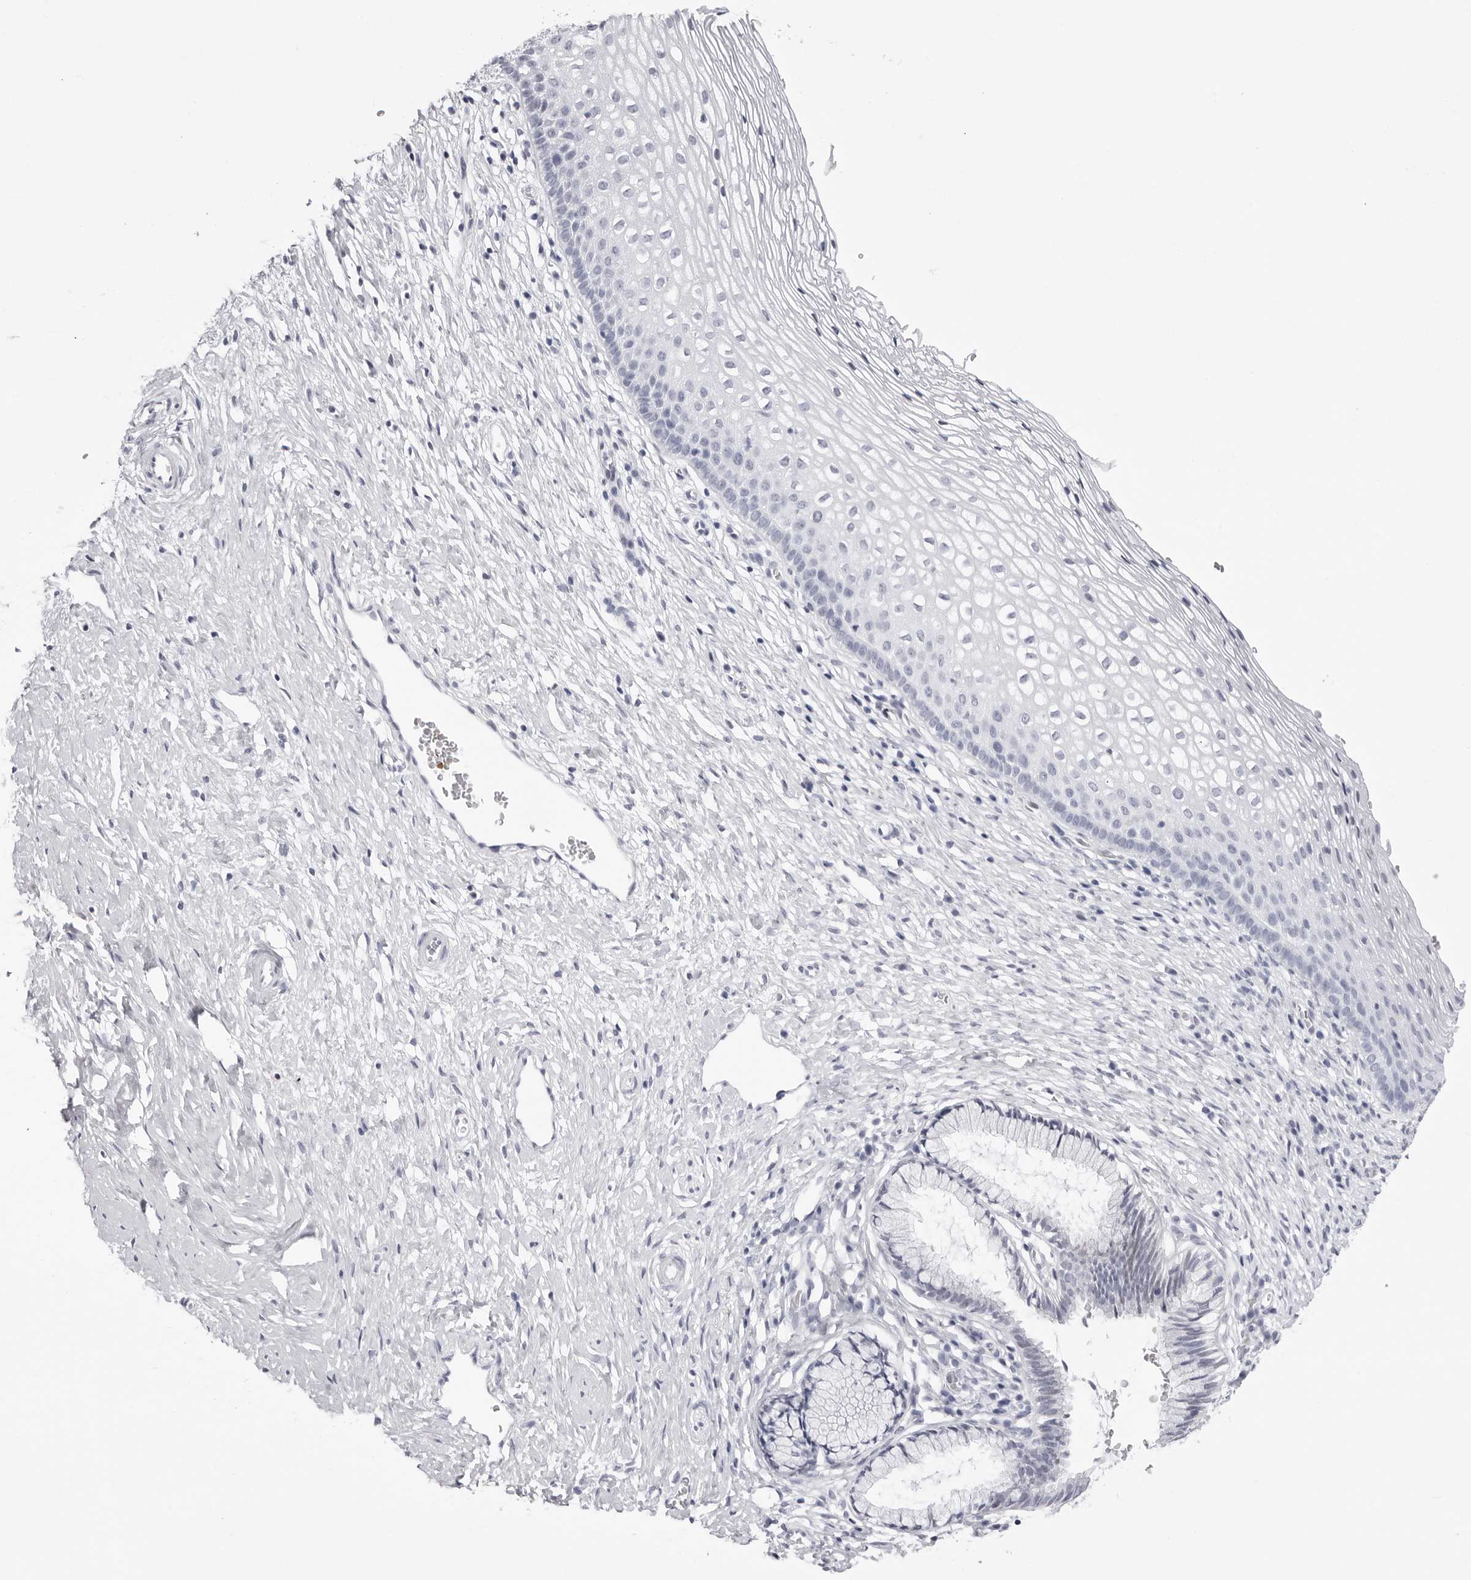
{"staining": {"intensity": "negative", "quantity": "none", "location": "none"}, "tissue": "cervix", "cell_type": "Glandular cells", "image_type": "normal", "snomed": [{"axis": "morphology", "description": "Normal tissue, NOS"}, {"axis": "topography", "description": "Cervix"}], "caption": "Glandular cells show no significant protein staining in benign cervix. Brightfield microscopy of immunohistochemistry stained with DAB (brown) and hematoxylin (blue), captured at high magnification.", "gene": "TSSK1B", "patient": {"sex": "female", "age": 27}}